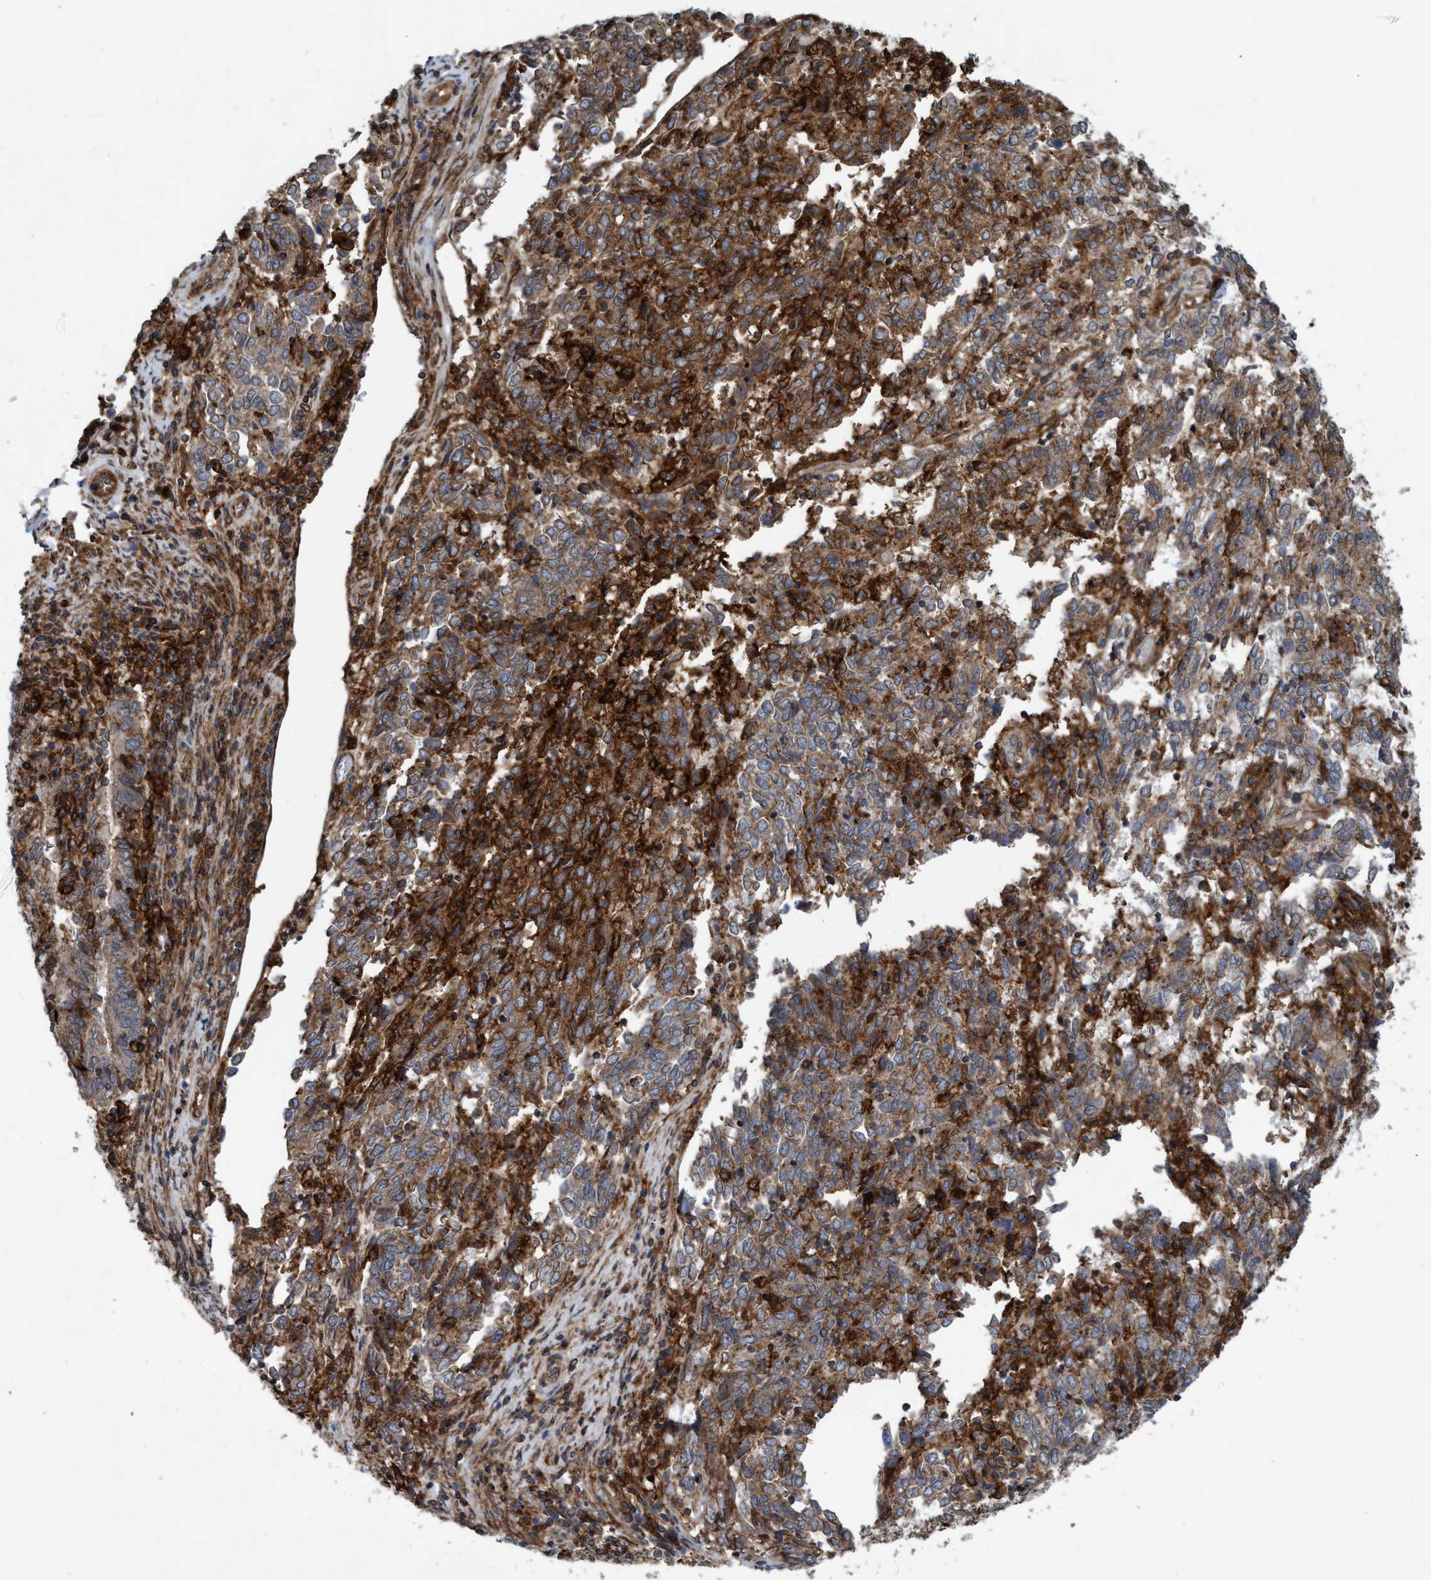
{"staining": {"intensity": "moderate", "quantity": "25%-75%", "location": "cytoplasmic/membranous"}, "tissue": "endometrial cancer", "cell_type": "Tumor cells", "image_type": "cancer", "snomed": [{"axis": "morphology", "description": "Adenocarcinoma, NOS"}, {"axis": "topography", "description": "Endometrium"}], "caption": "Immunohistochemistry (DAB) staining of endometrial cancer (adenocarcinoma) displays moderate cytoplasmic/membranous protein positivity in about 25%-75% of tumor cells. The protein of interest is shown in brown color, while the nuclei are stained blue.", "gene": "SLC16A3", "patient": {"sex": "female", "age": 80}}